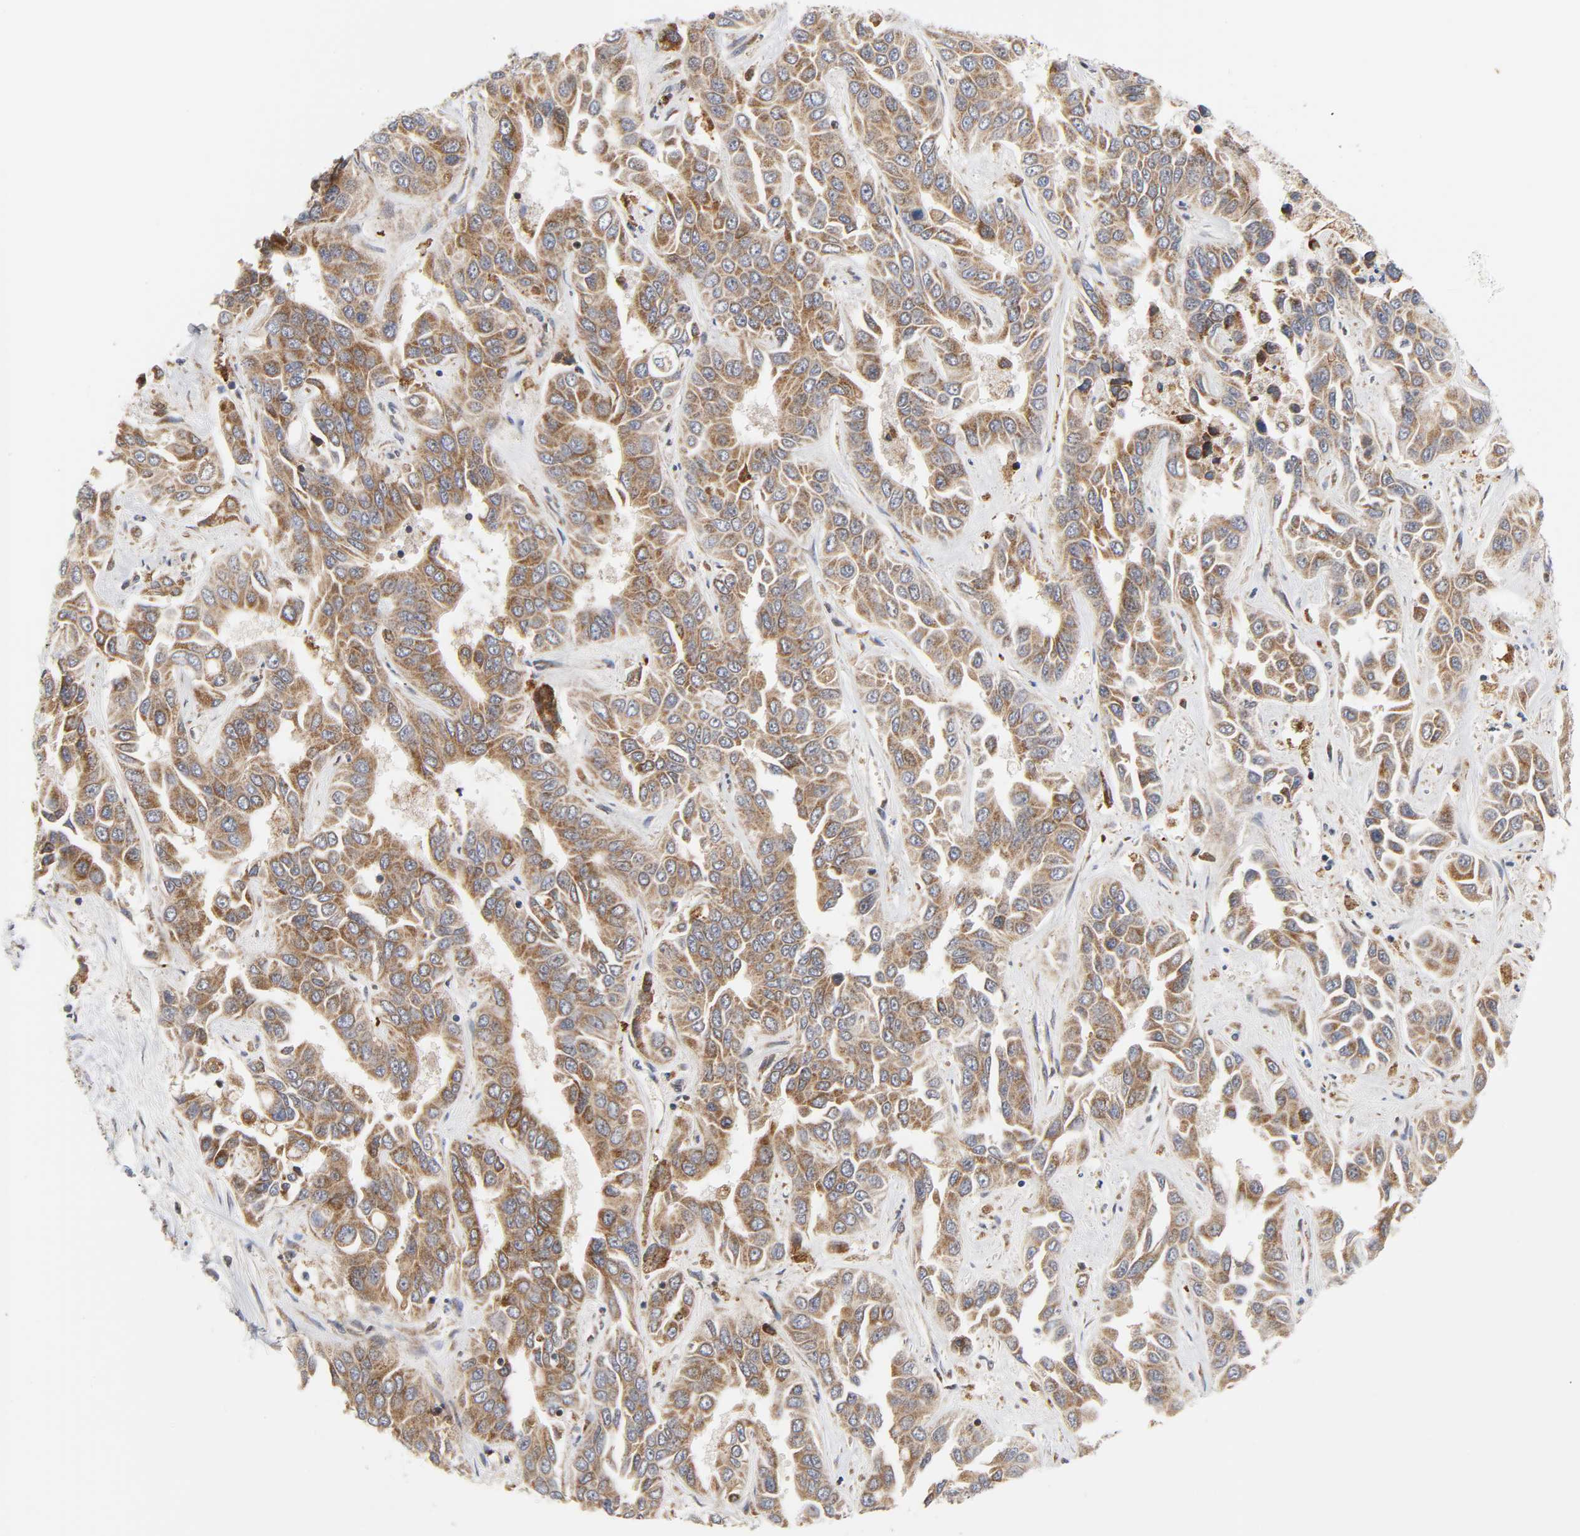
{"staining": {"intensity": "moderate", "quantity": ">75%", "location": "cytoplasmic/membranous"}, "tissue": "liver cancer", "cell_type": "Tumor cells", "image_type": "cancer", "snomed": [{"axis": "morphology", "description": "Cholangiocarcinoma"}, {"axis": "topography", "description": "Liver"}], "caption": "This is an image of IHC staining of liver cancer, which shows moderate staining in the cytoplasmic/membranous of tumor cells.", "gene": "BAX", "patient": {"sex": "female", "age": 52}}